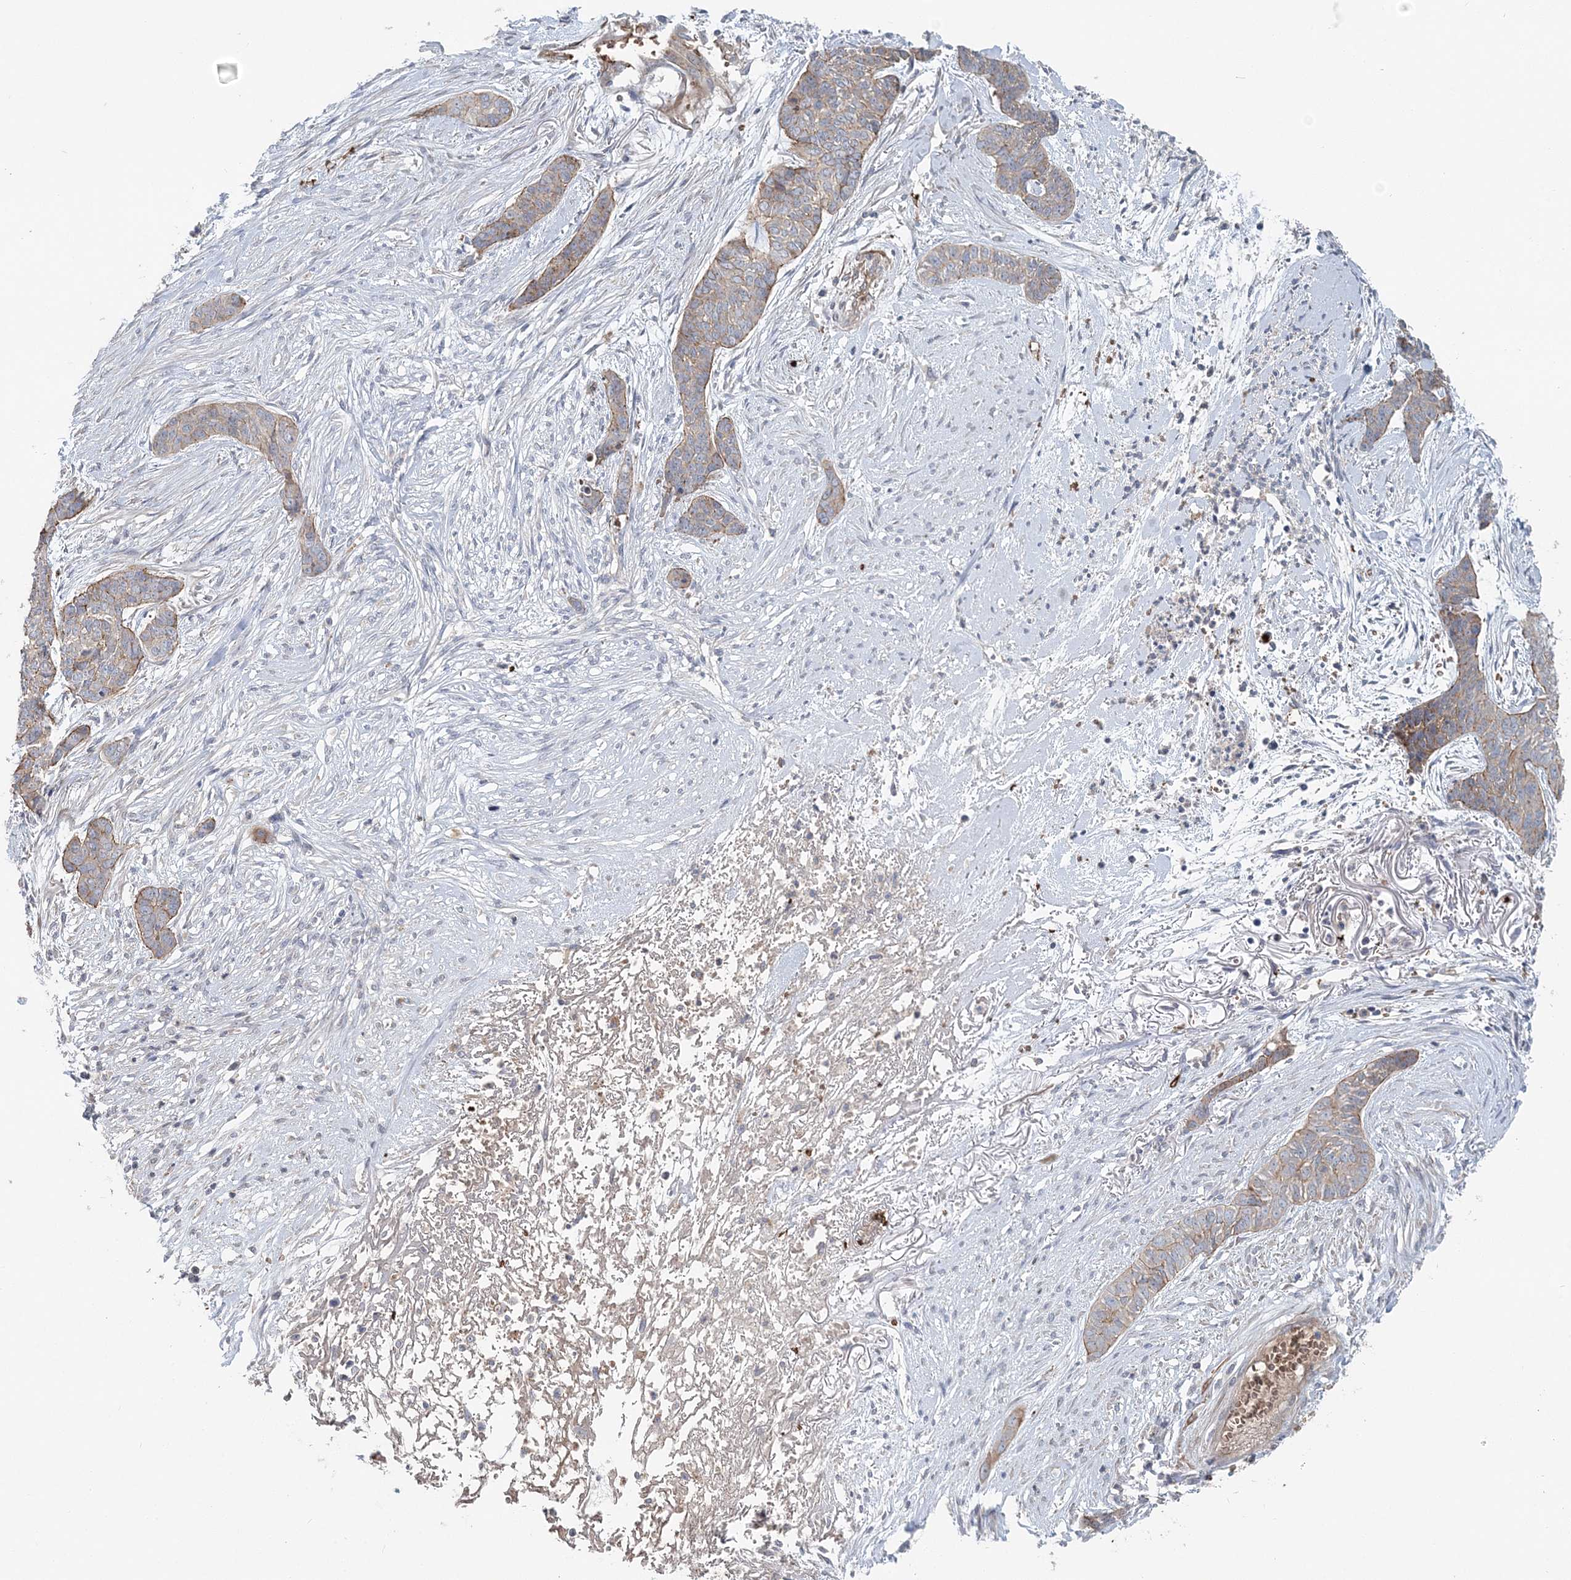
{"staining": {"intensity": "weak", "quantity": "<25%", "location": "cytoplasmic/membranous"}, "tissue": "skin cancer", "cell_type": "Tumor cells", "image_type": "cancer", "snomed": [{"axis": "morphology", "description": "Basal cell carcinoma"}, {"axis": "topography", "description": "Skin"}], "caption": "This is an immunohistochemistry (IHC) histopathology image of human skin cancer (basal cell carcinoma). There is no expression in tumor cells.", "gene": "SERINC1", "patient": {"sex": "female", "age": 64}}